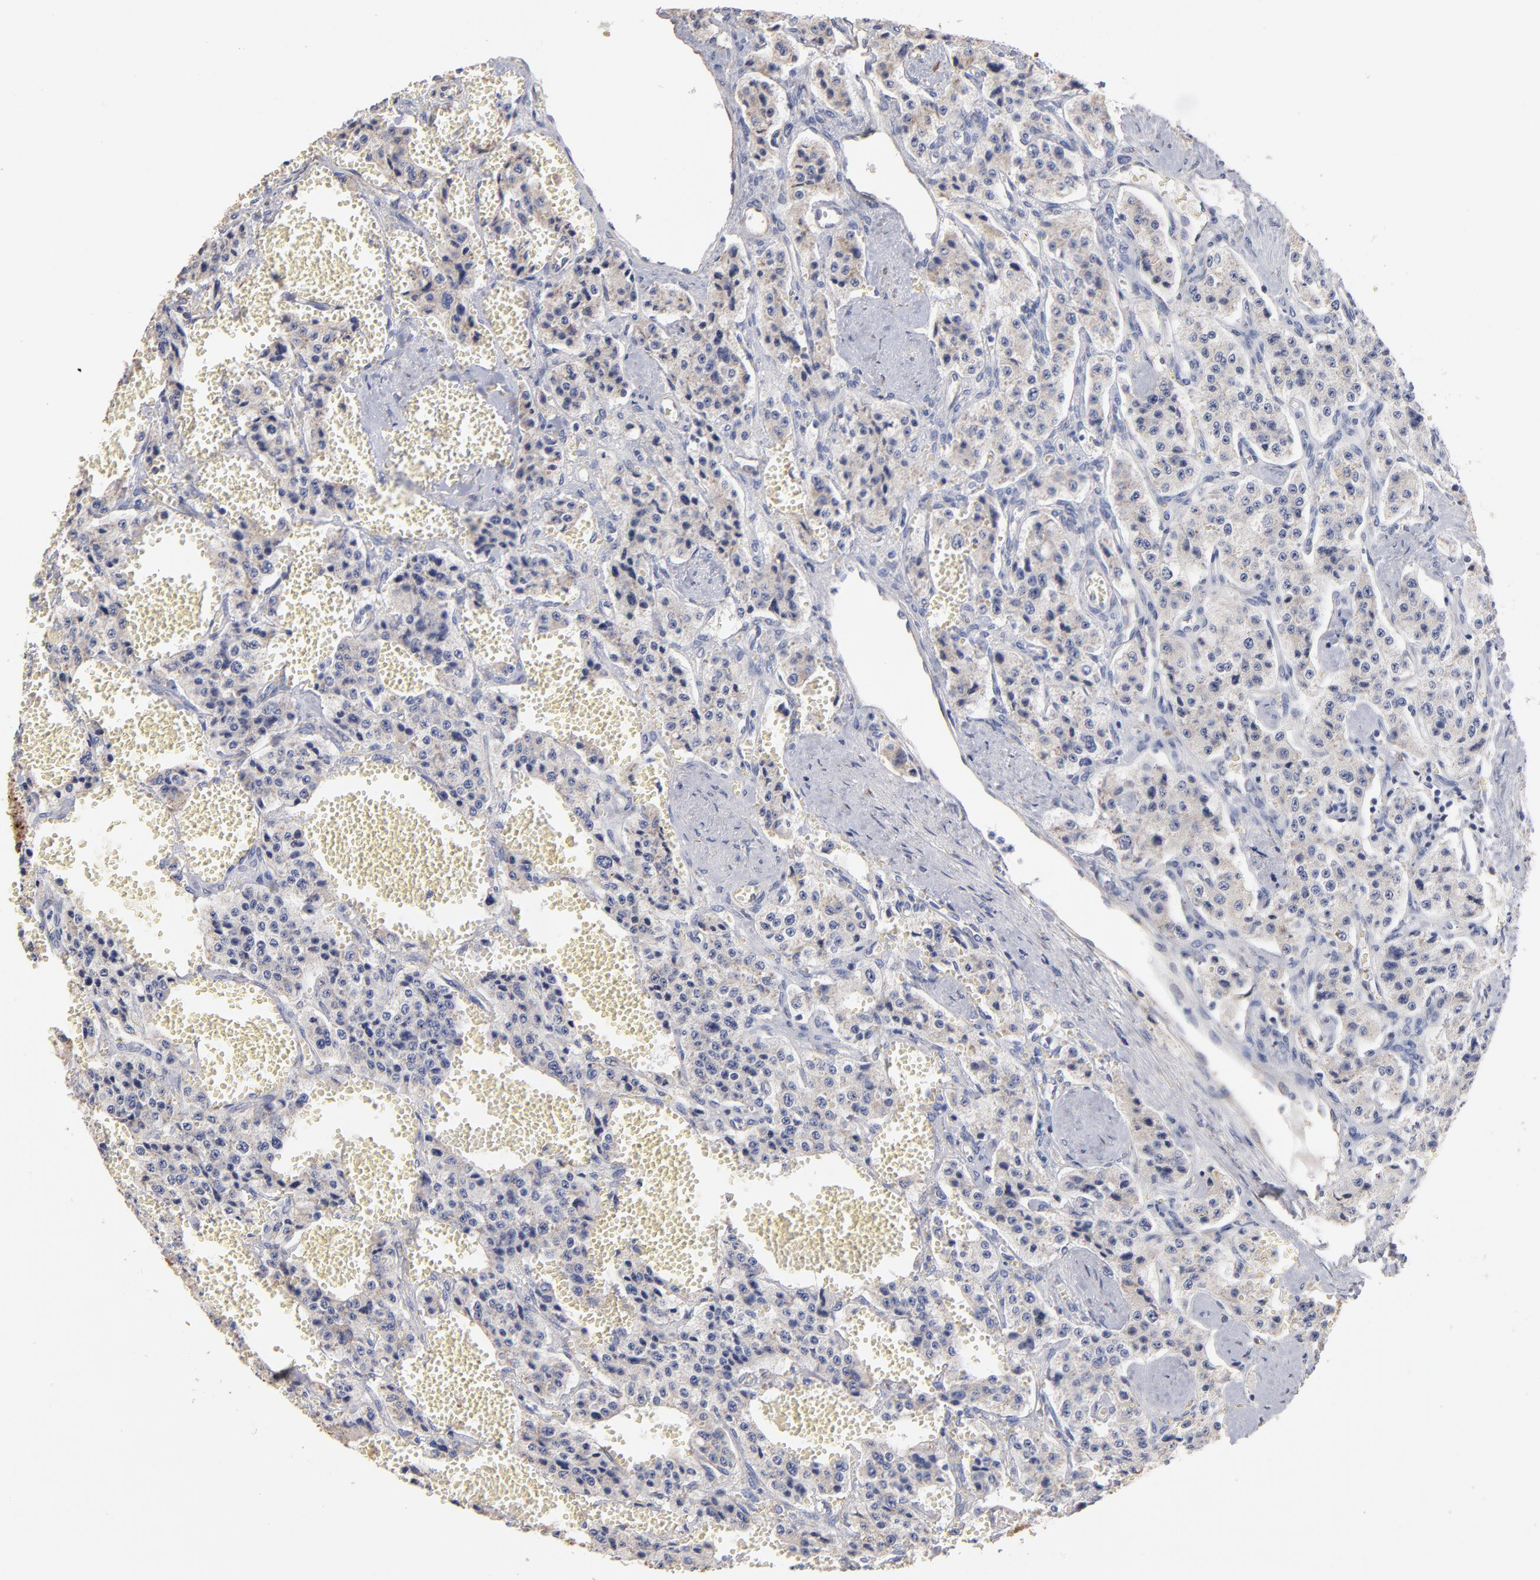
{"staining": {"intensity": "negative", "quantity": "none", "location": "none"}, "tissue": "carcinoid", "cell_type": "Tumor cells", "image_type": "cancer", "snomed": [{"axis": "morphology", "description": "Carcinoid, malignant, NOS"}, {"axis": "topography", "description": "Small intestine"}], "caption": "This image is of carcinoid stained with IHC to label a protein in brown with the nuclei are counter-stained blue. There is no staining in tumor cells. (Brightfield microscopy of DAB IHC at high magnification).", "gene": "RPL9", "patient": {"sex": "male", "age": 52}}